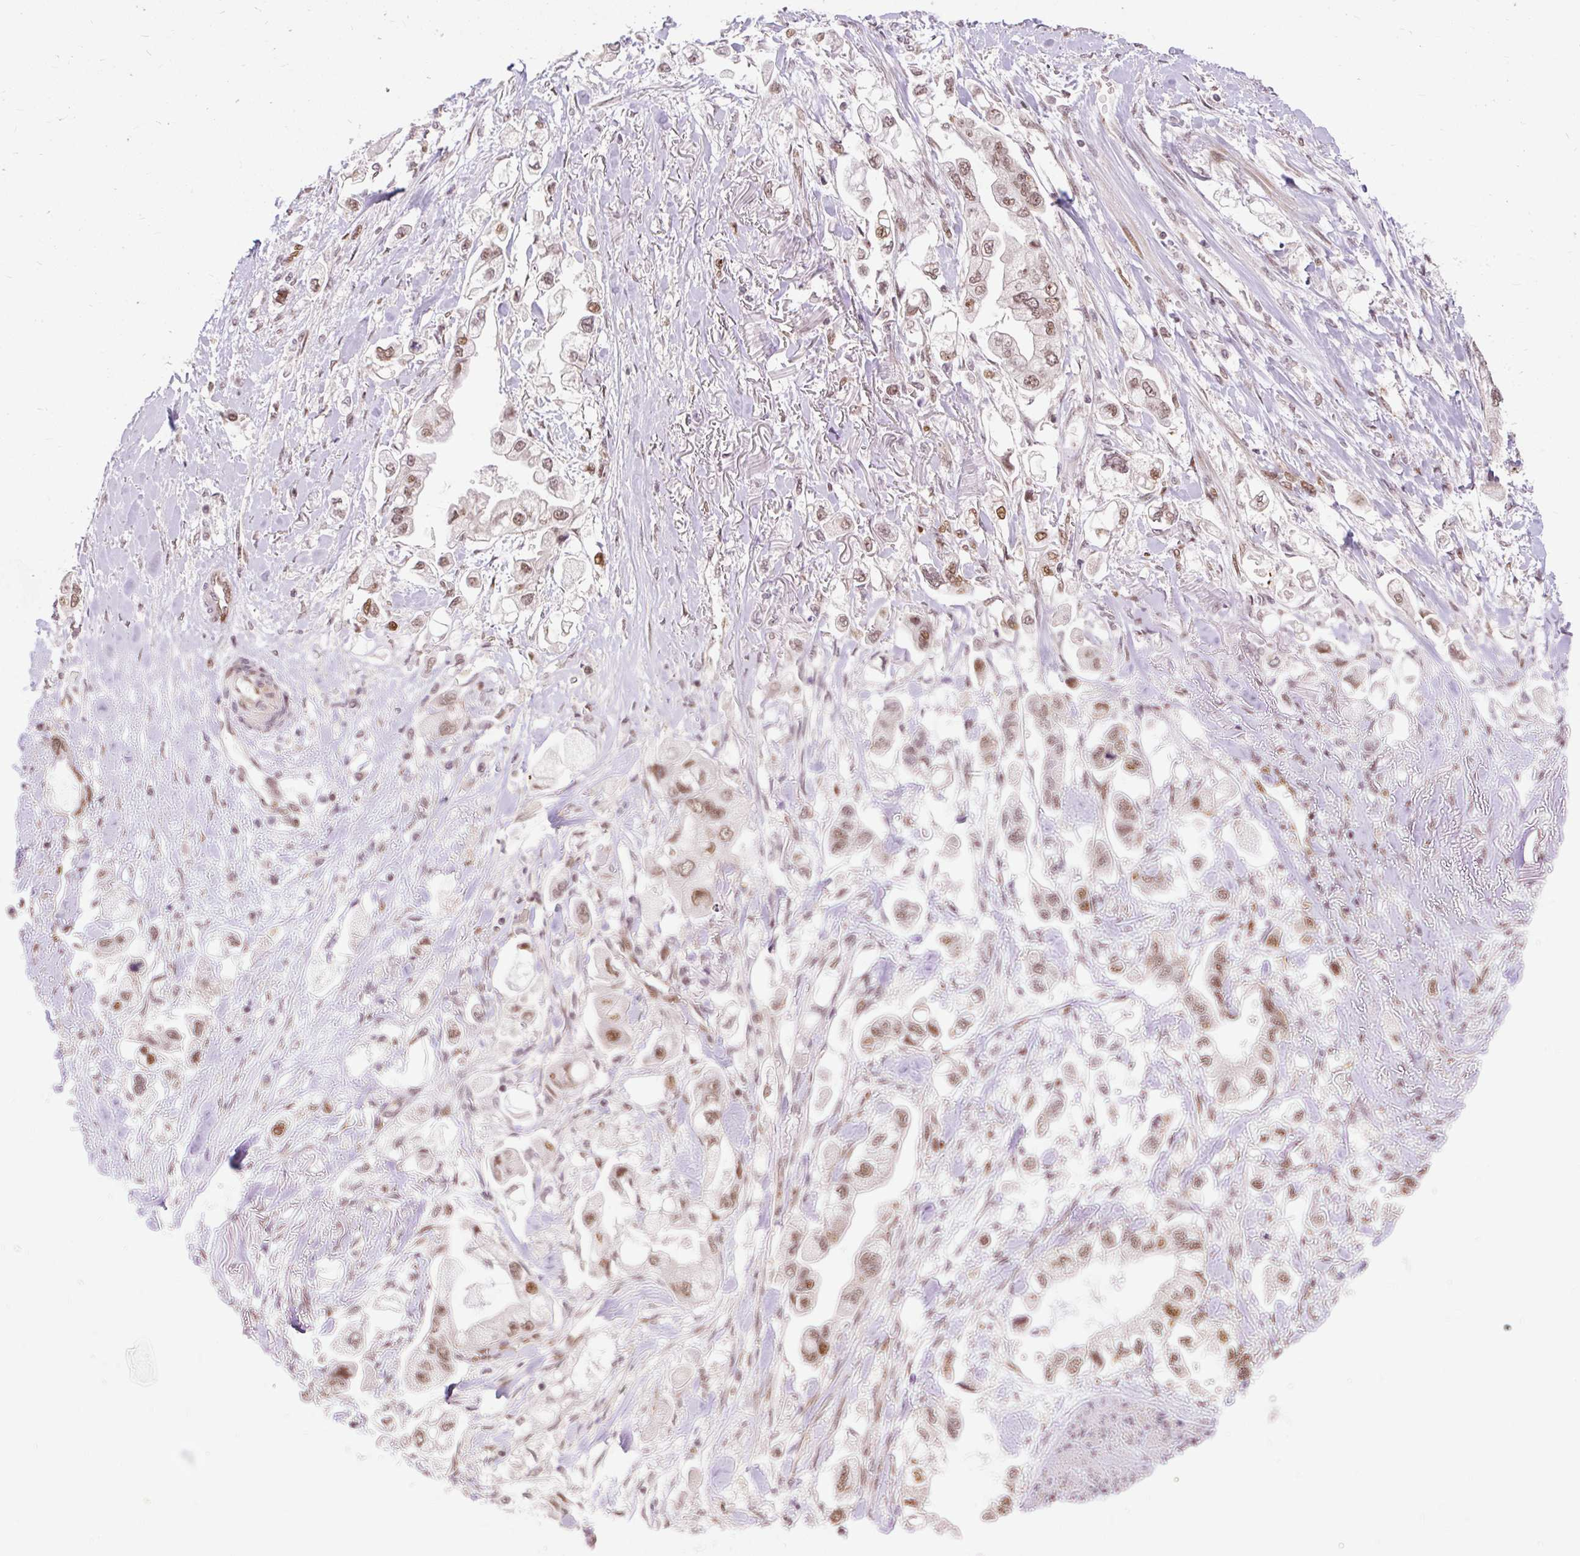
{"staining": {"intensity": "moderate", "quantity": ">75%", "location": "nuclear"}, "tissue": "stomach cancer", "cell_type": "Tumor cells", "image_type": "cancer", "snomed": [{"axis": "morphology", "description": "Adenocarcinoma, NOS"}, {"axis": "topography", "description": "Stomach"}], "caption": "An immunohistochemistry (IHC) micrograph of tumor tissue is shown. Protein staining in brown shows moderate nuclear positivity in adenocarcinoma (stomach) within tumor cells.", "gene": "MECOM", "patient": {"sex": "male", "age": 62}}